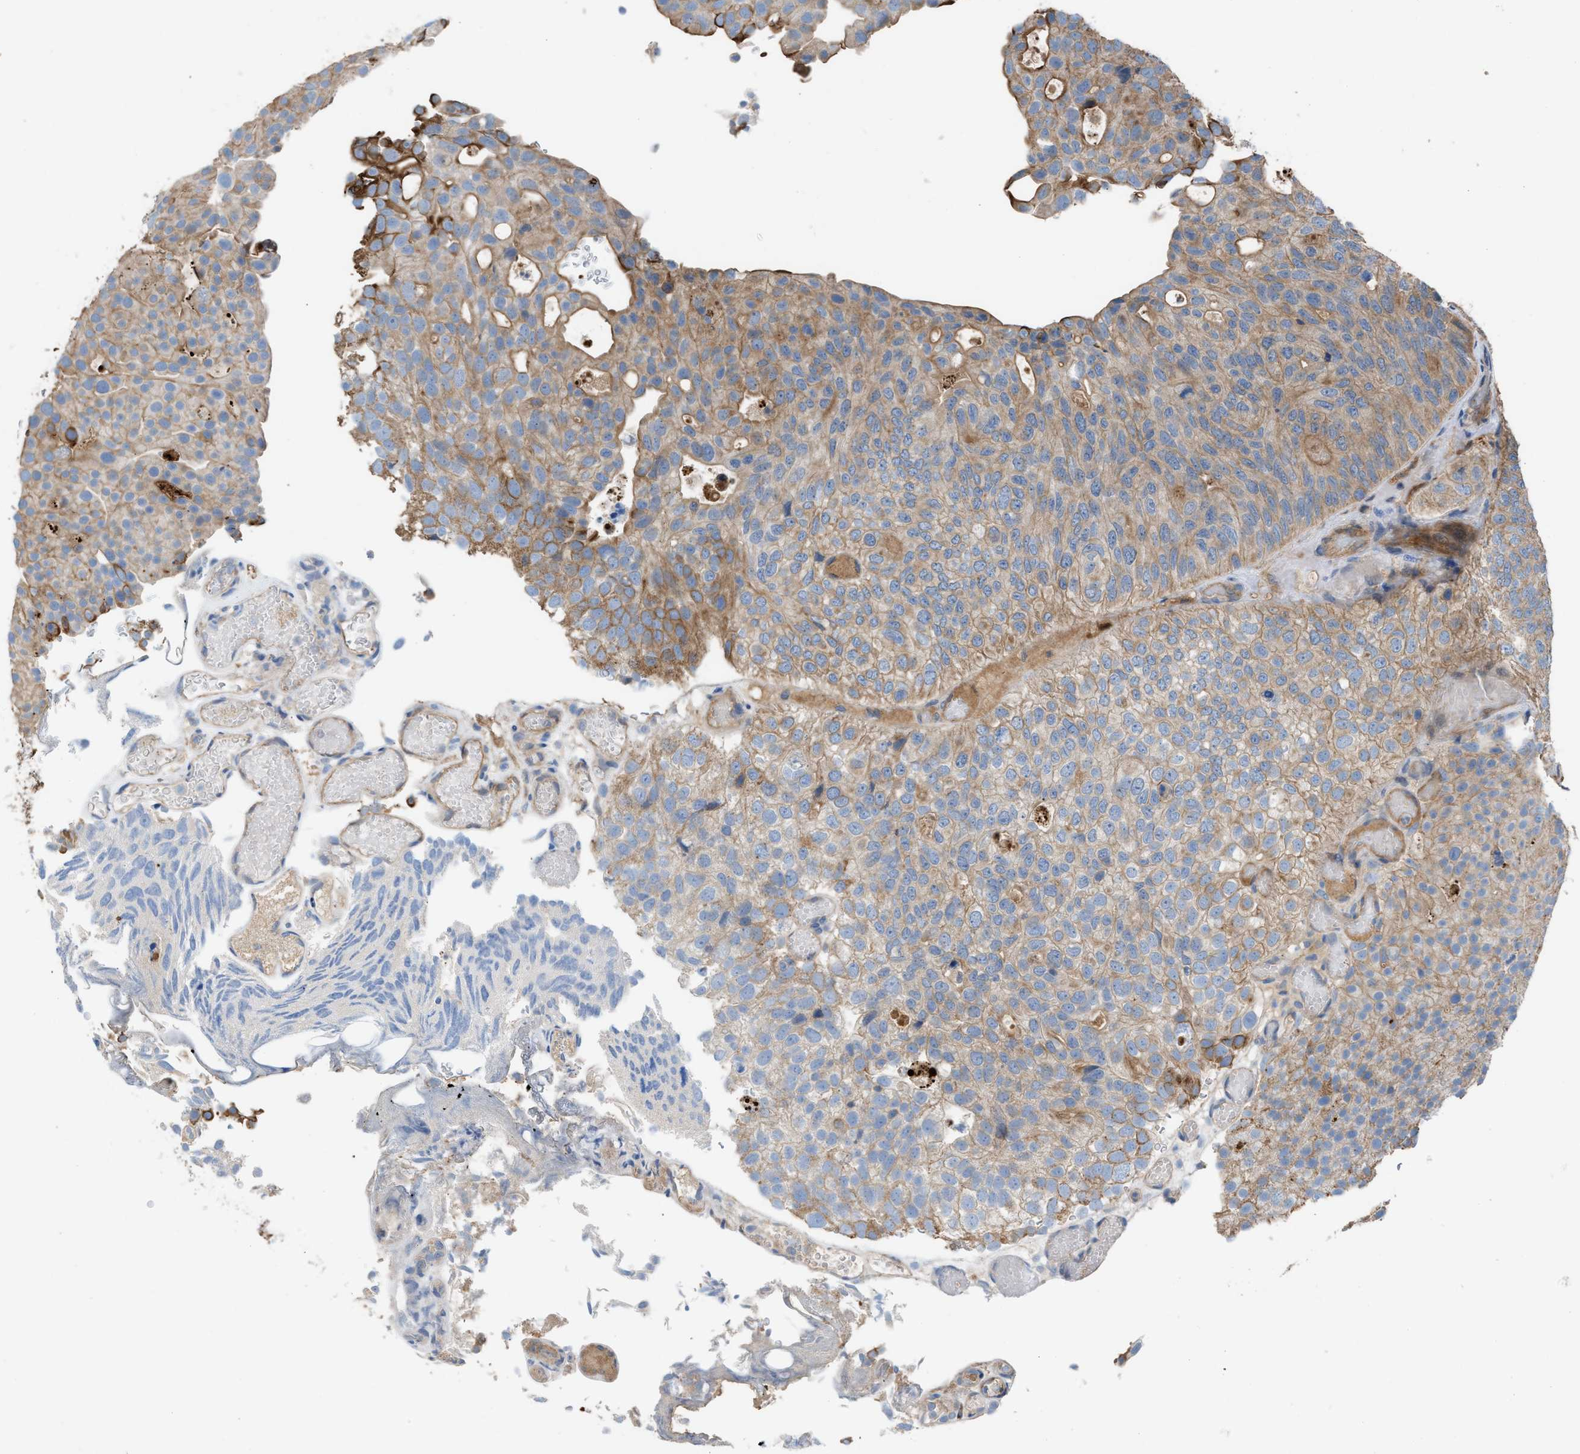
{"staining": {"intensity": "weak", "quantity": ">75%", "location": "cytoplasmic/membranous"}, "tissue": "urothelial cancer", "cell_type": "Tumor cells", "image_type": "cancer", "snomed": [{"axis": "morphology", "description": "Urothelial carcinoma, Low grade"}, {"axis": "topography", "description": "Urinary bladder"}], "caption": "Tumor cells exhibit weak cytoplasmic/membranous positivity in about >75% of cells in urothelial cancer.", "gene": "TPK1", "patient": {"sex": "male", "age": 78}}